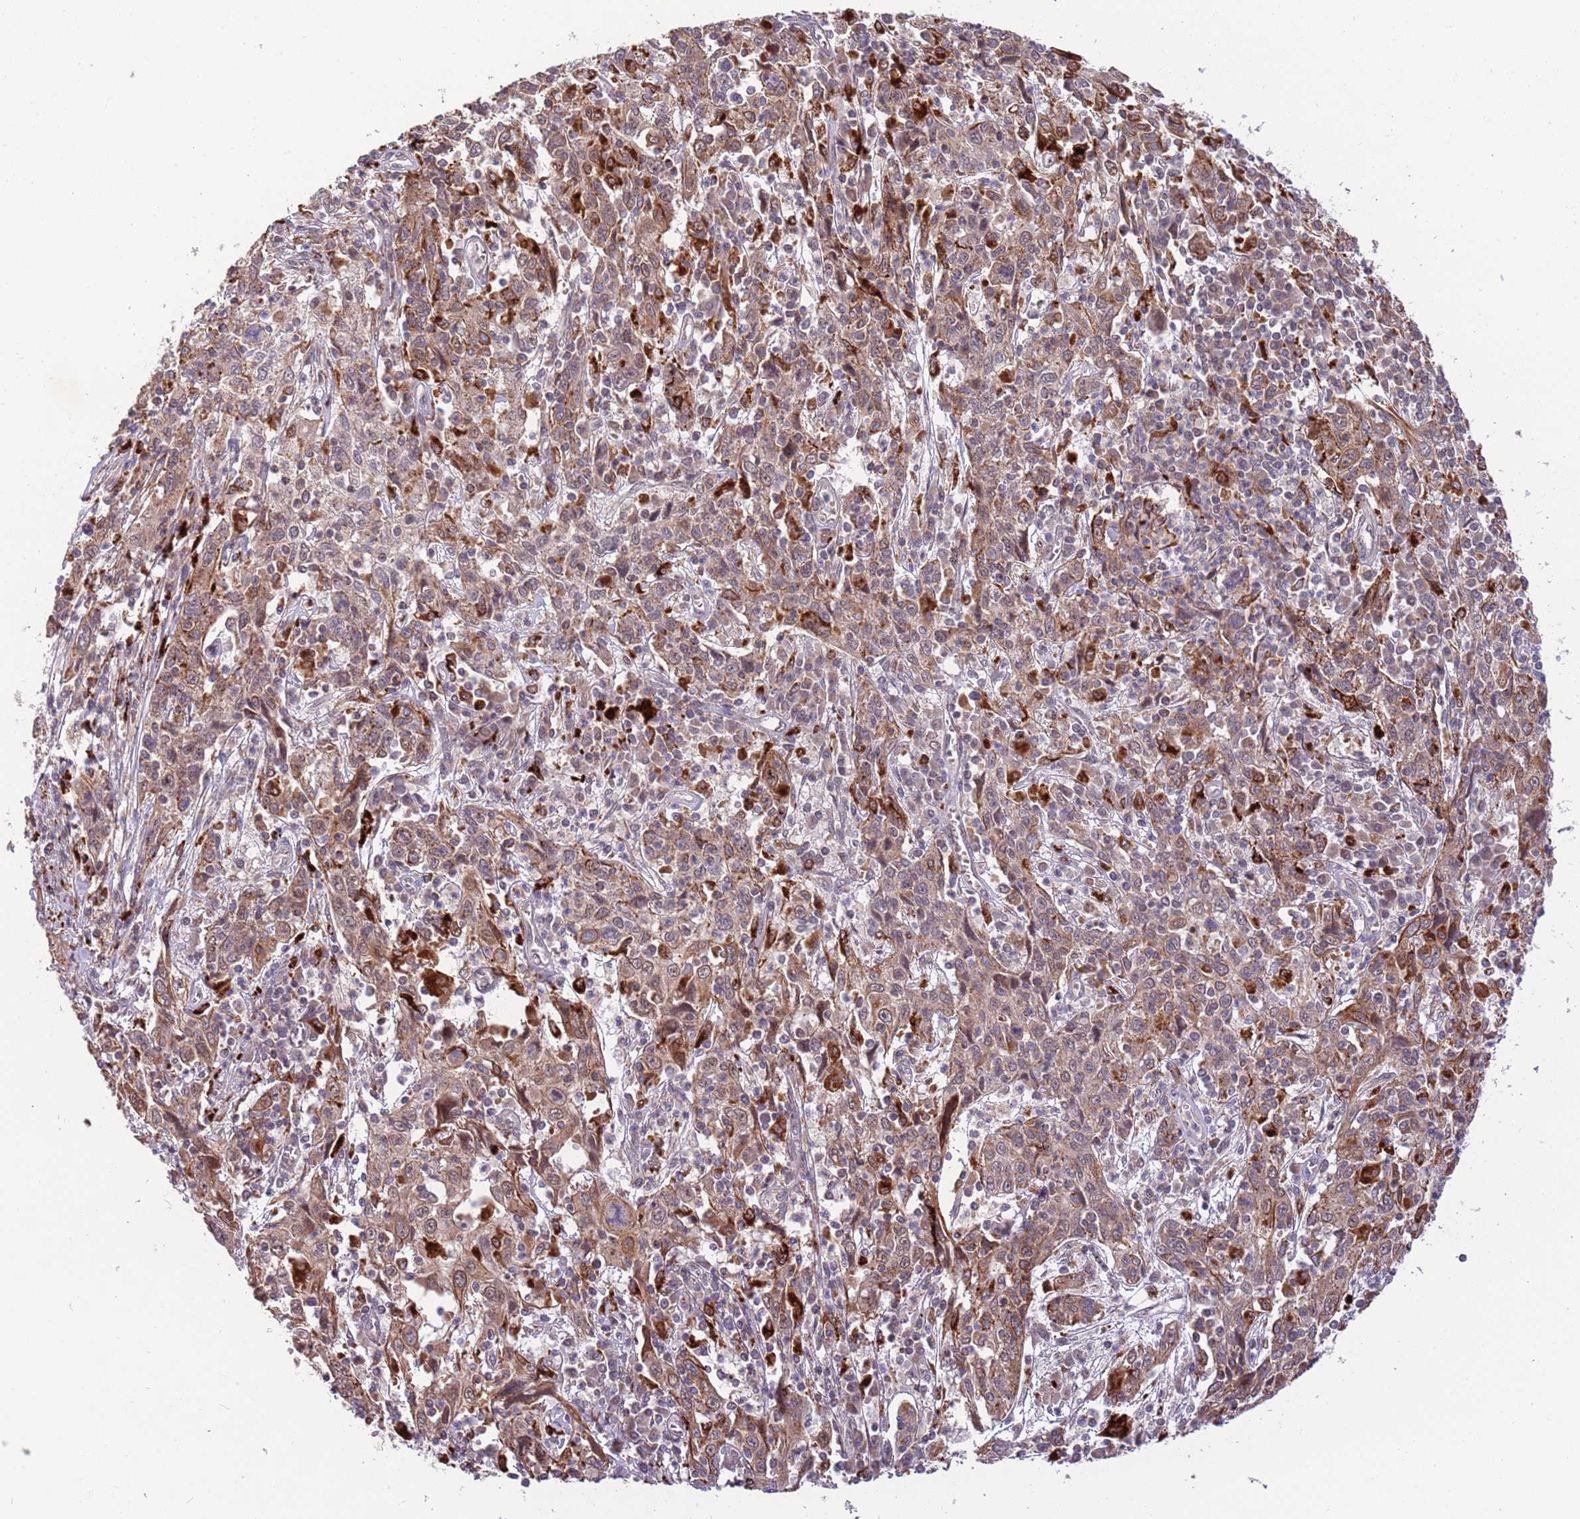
{"staining": {"intensity": "moderate", "quantity": ">75%", "location": "cytoplasmic/membranous,nuclear"}, "tissue": "cervical cancer", "cell_type": "Tumor cells", "image_type": "cancer", "snomed": [{"axis": "morphology", "description": "Squamous cell carcinoma, NOS"}, {"axis": "topography", "description": "Cervix"}], "caption": "Brown immunohistochemical staining in cervical cancer (squamous cell carcinoma) exhibits moderate cytoplasmic/membranous and nuclear staining in approximately >75% of tumor cells.", "gene": "TRIM27", "patient": {"sex": "female", "age": 46}}